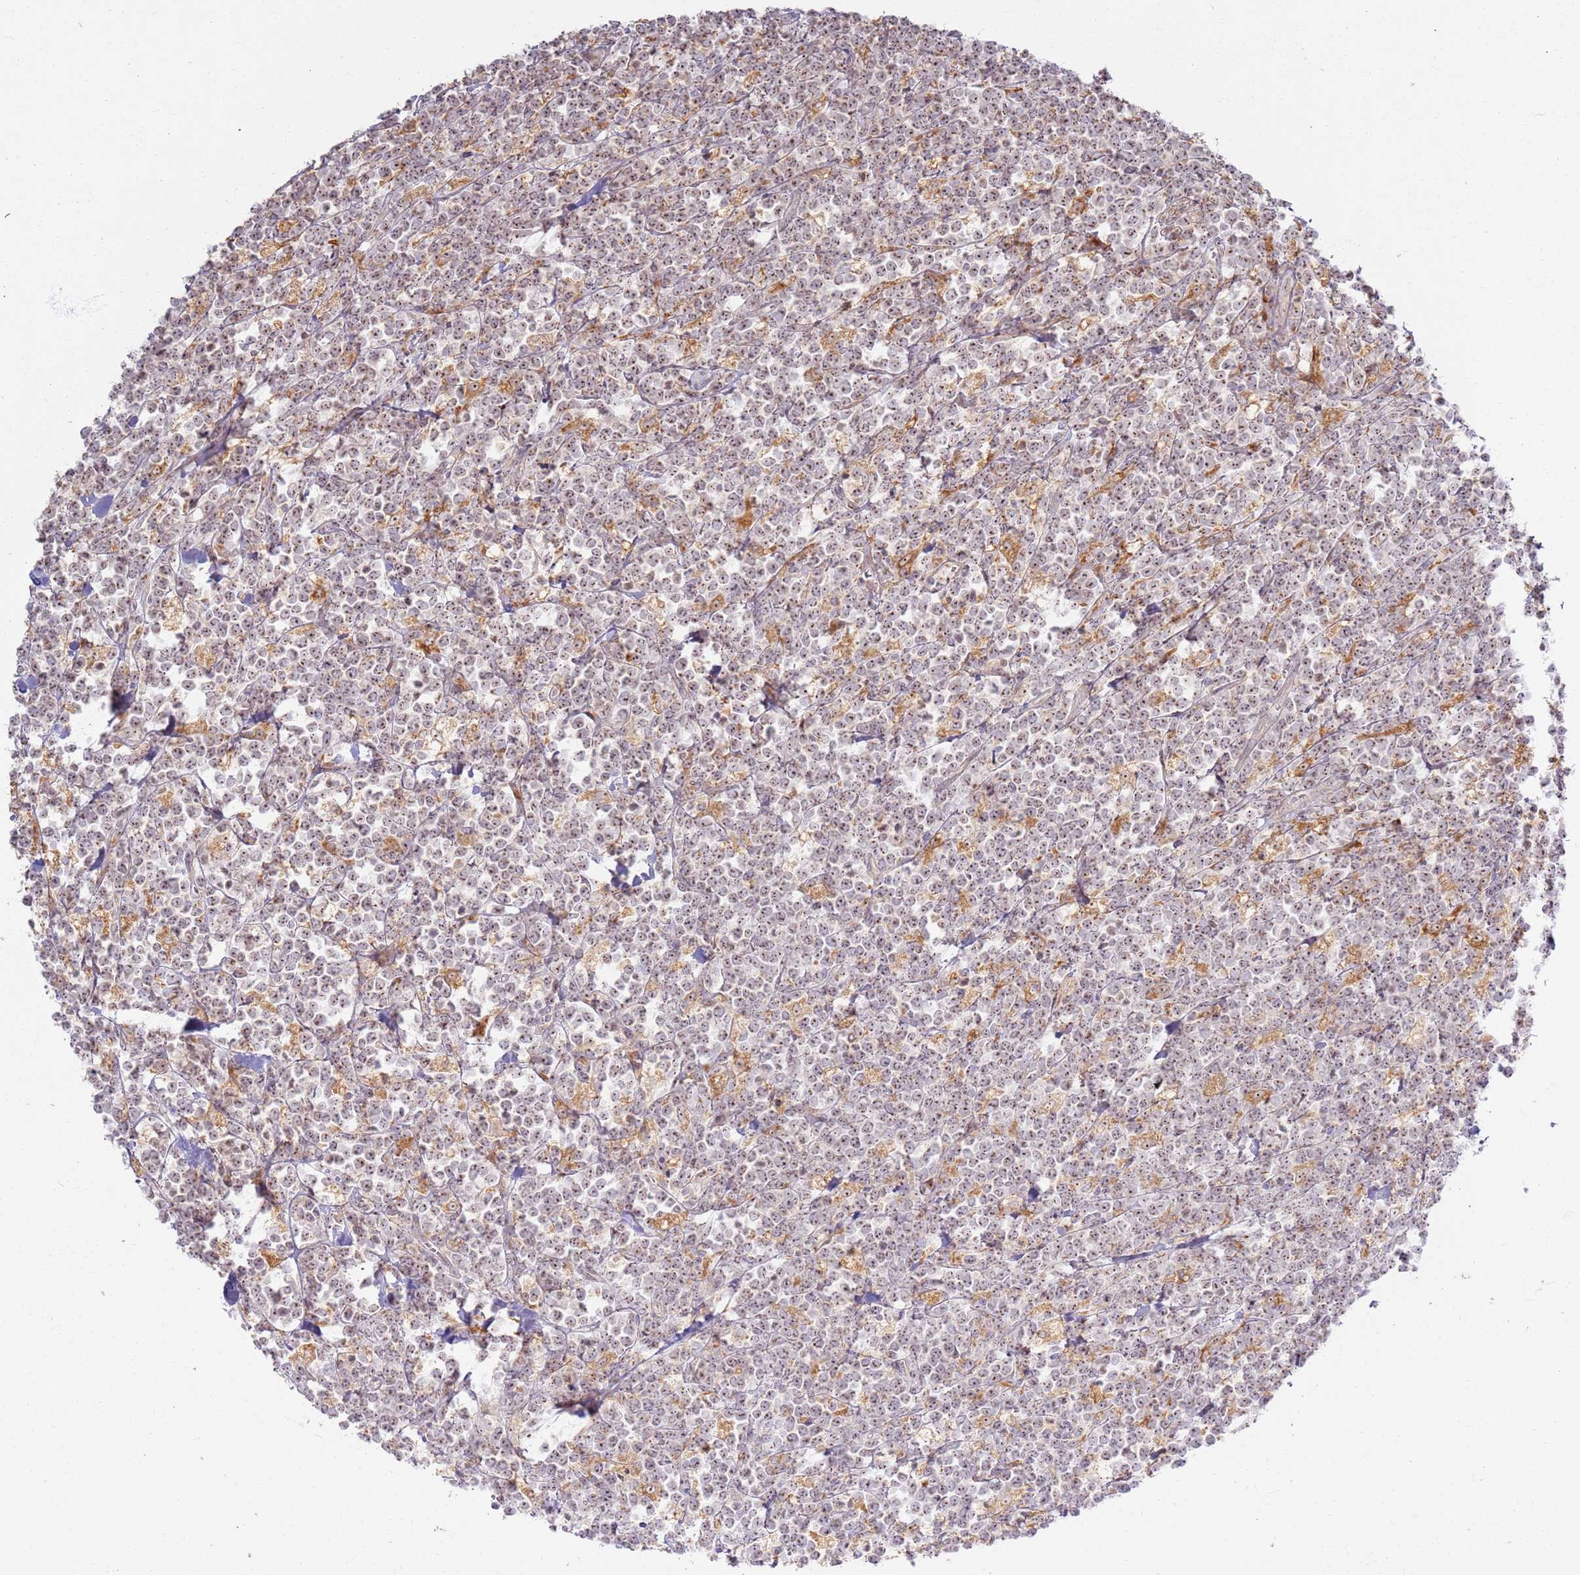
{"staining": {"intensity": "moderate", "quantity": ">75%", "location": "nuclear"}, "tissue": "lymphoma", "cell_type": "Tumor cells", "image_type": "cancer", "snomed": [{"axis": "morphology", "description": "Malignant lymphoma, non-Hodgkin's type, High grade"}, {"axis": "topography", "description": "Small intestine"}], "caption": "Immunohistochemical staining of malignant lymphoma, non-Hodgkin's type (high-grade) displays medium levels of moderate nuclear expression in about >75% of tumor cells.", "gene": "CNPY1", "patient": {"sex": "male", "age": 8}}